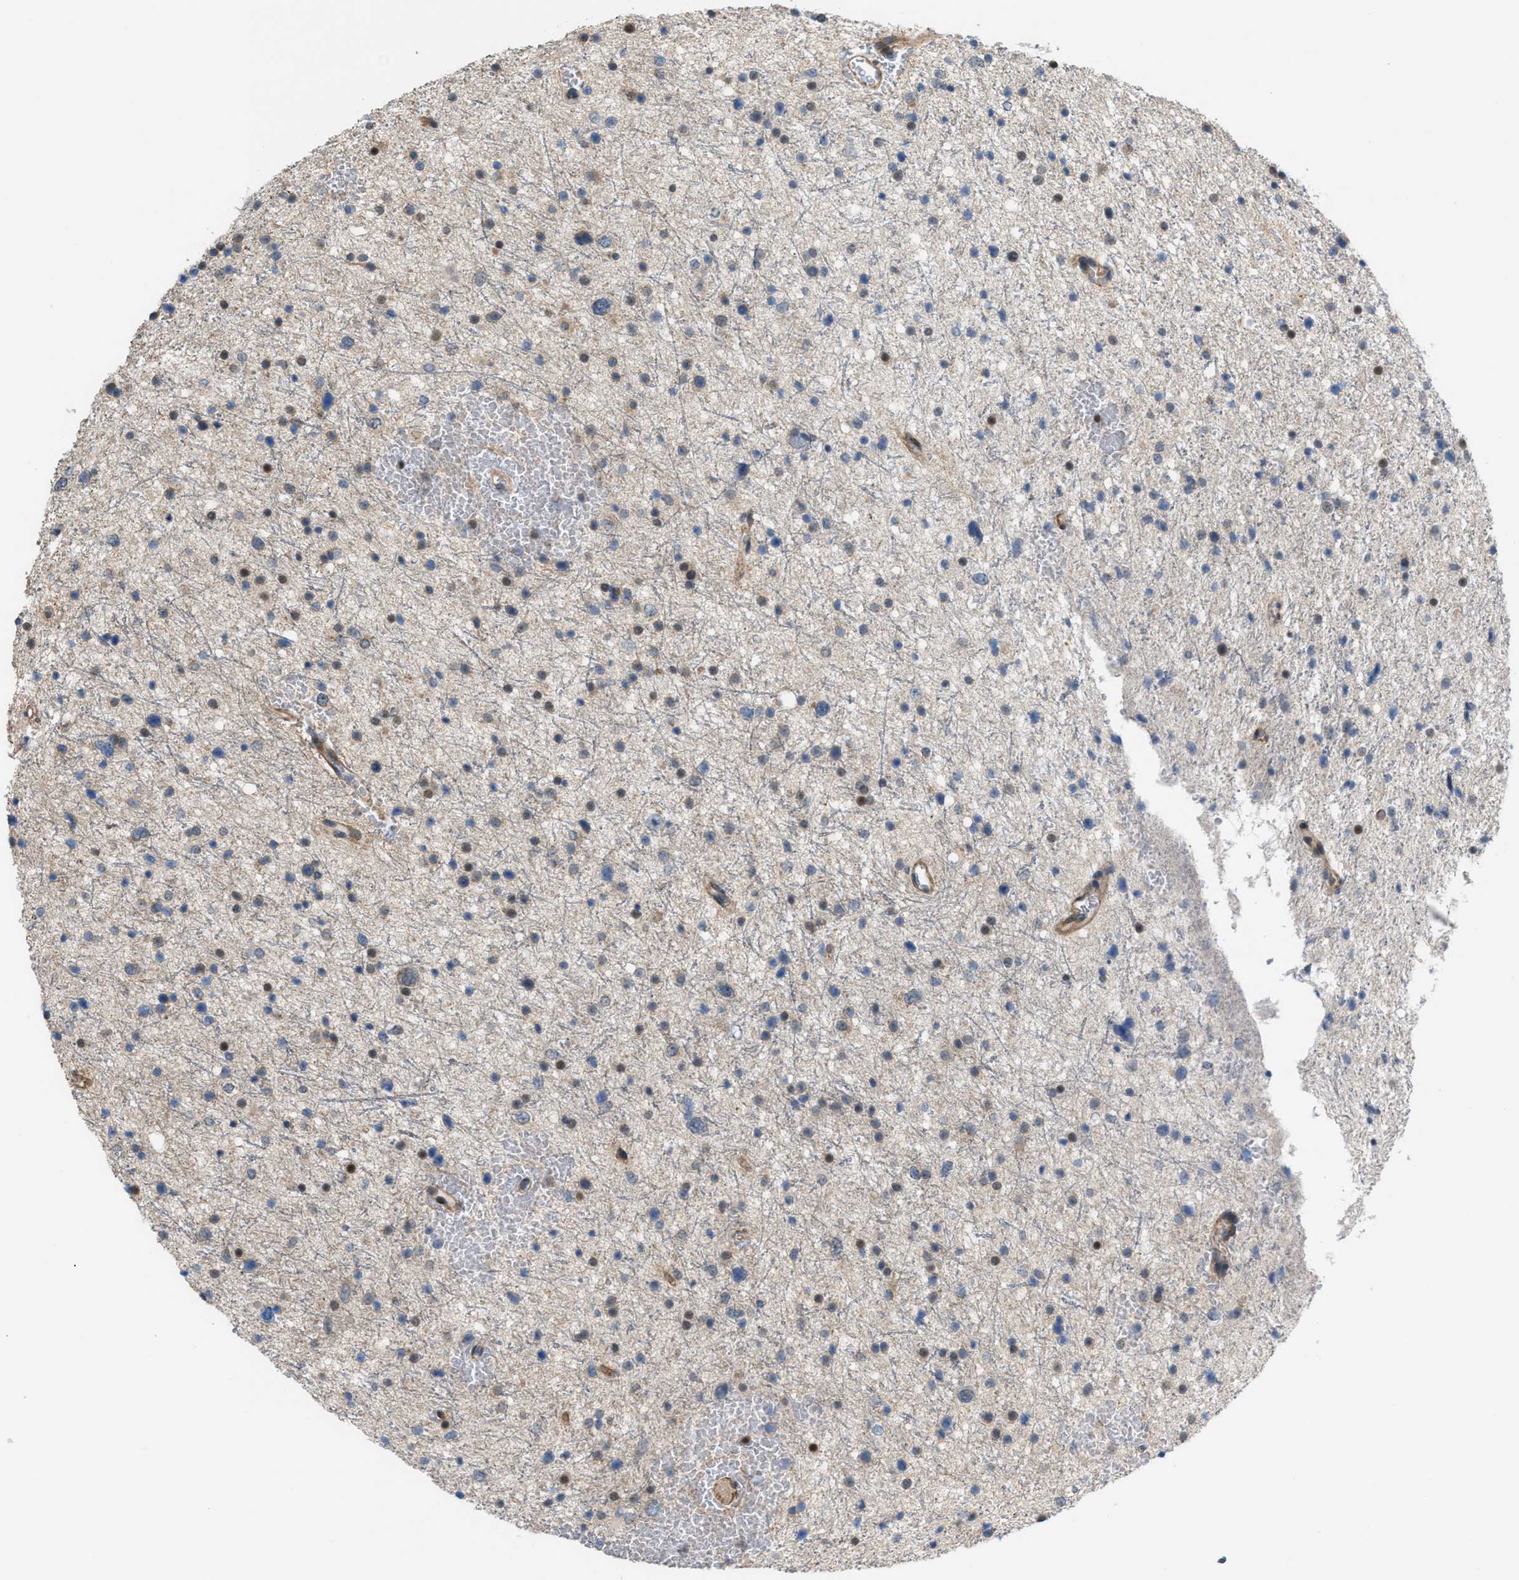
{"staining": {"intensity": "weak", "quantity": "<25%", "location": "nuclear"}, "tissue": "glioma", "cell_type": "Tumor cells", "image_type": "cancer", "snomed": [{"axis": "morphology", "description": "Glioma, malignant, Low grade"}, {"axis": "topography", "description": "Brain"}], "caption": "Immunohistochemistry of low-grade glioma (malignant) shows no staining in tumor cells.", "gene": "ZNF276", "patient": {"sex": "female", "age": 37}}